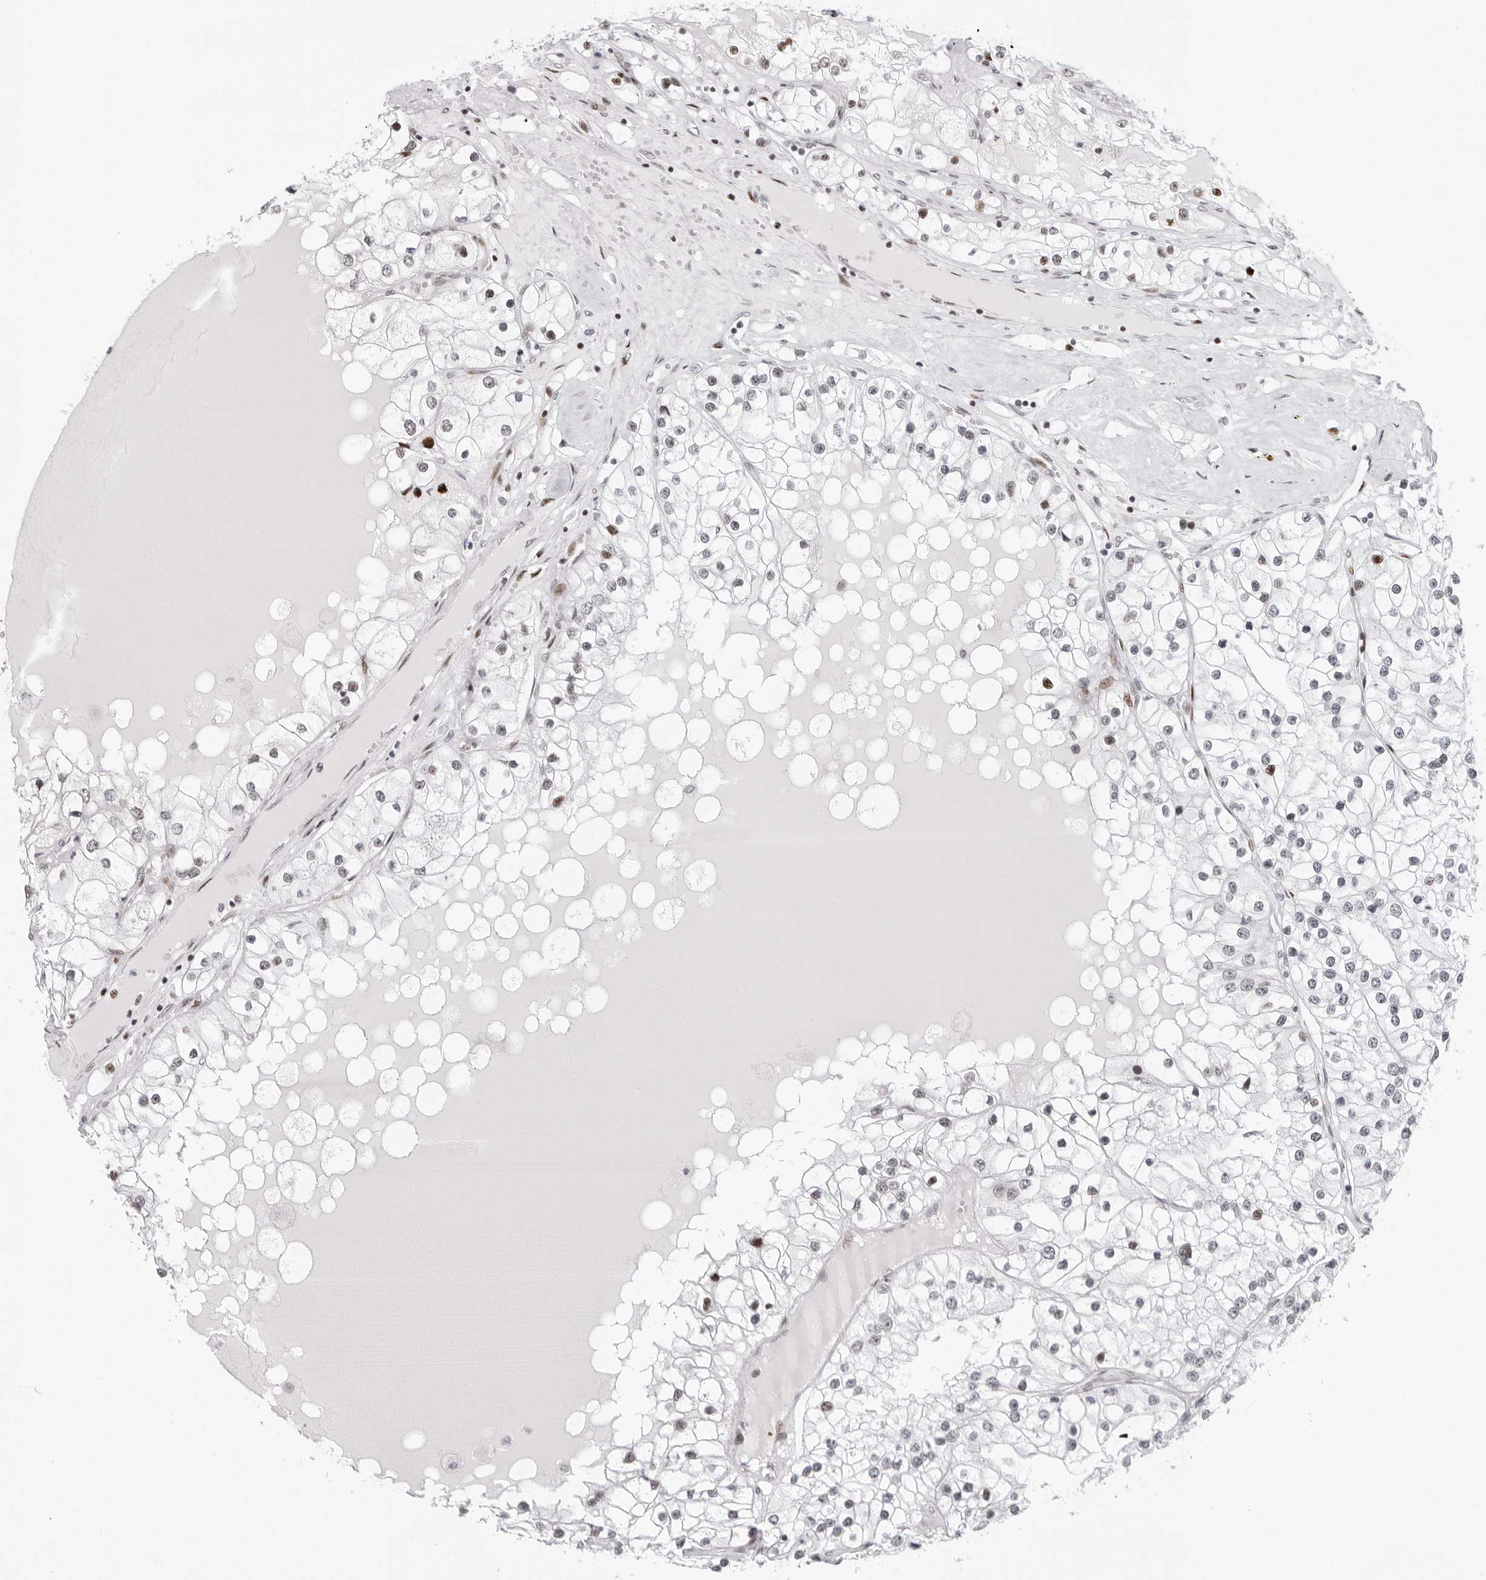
{"staining": {"intensity": "weak", "quantity": "<25%", "location": "nuclear"}, "tissue": "renal cancer", "cell_type": "Tumor cells", "image_type": "cancer", "snomed": [{"axis": "morphology", "description": "Adenocarcinoma, NOS"}, {"axis": "topography", "description": "Kidney"}], "caption": "Renal cancer stained for a protein using immunohistochemistry (IHC) reveals no expression tumor cells.", "gene": "NTPCR", "patient": {"sex": "male", "age": 68}}